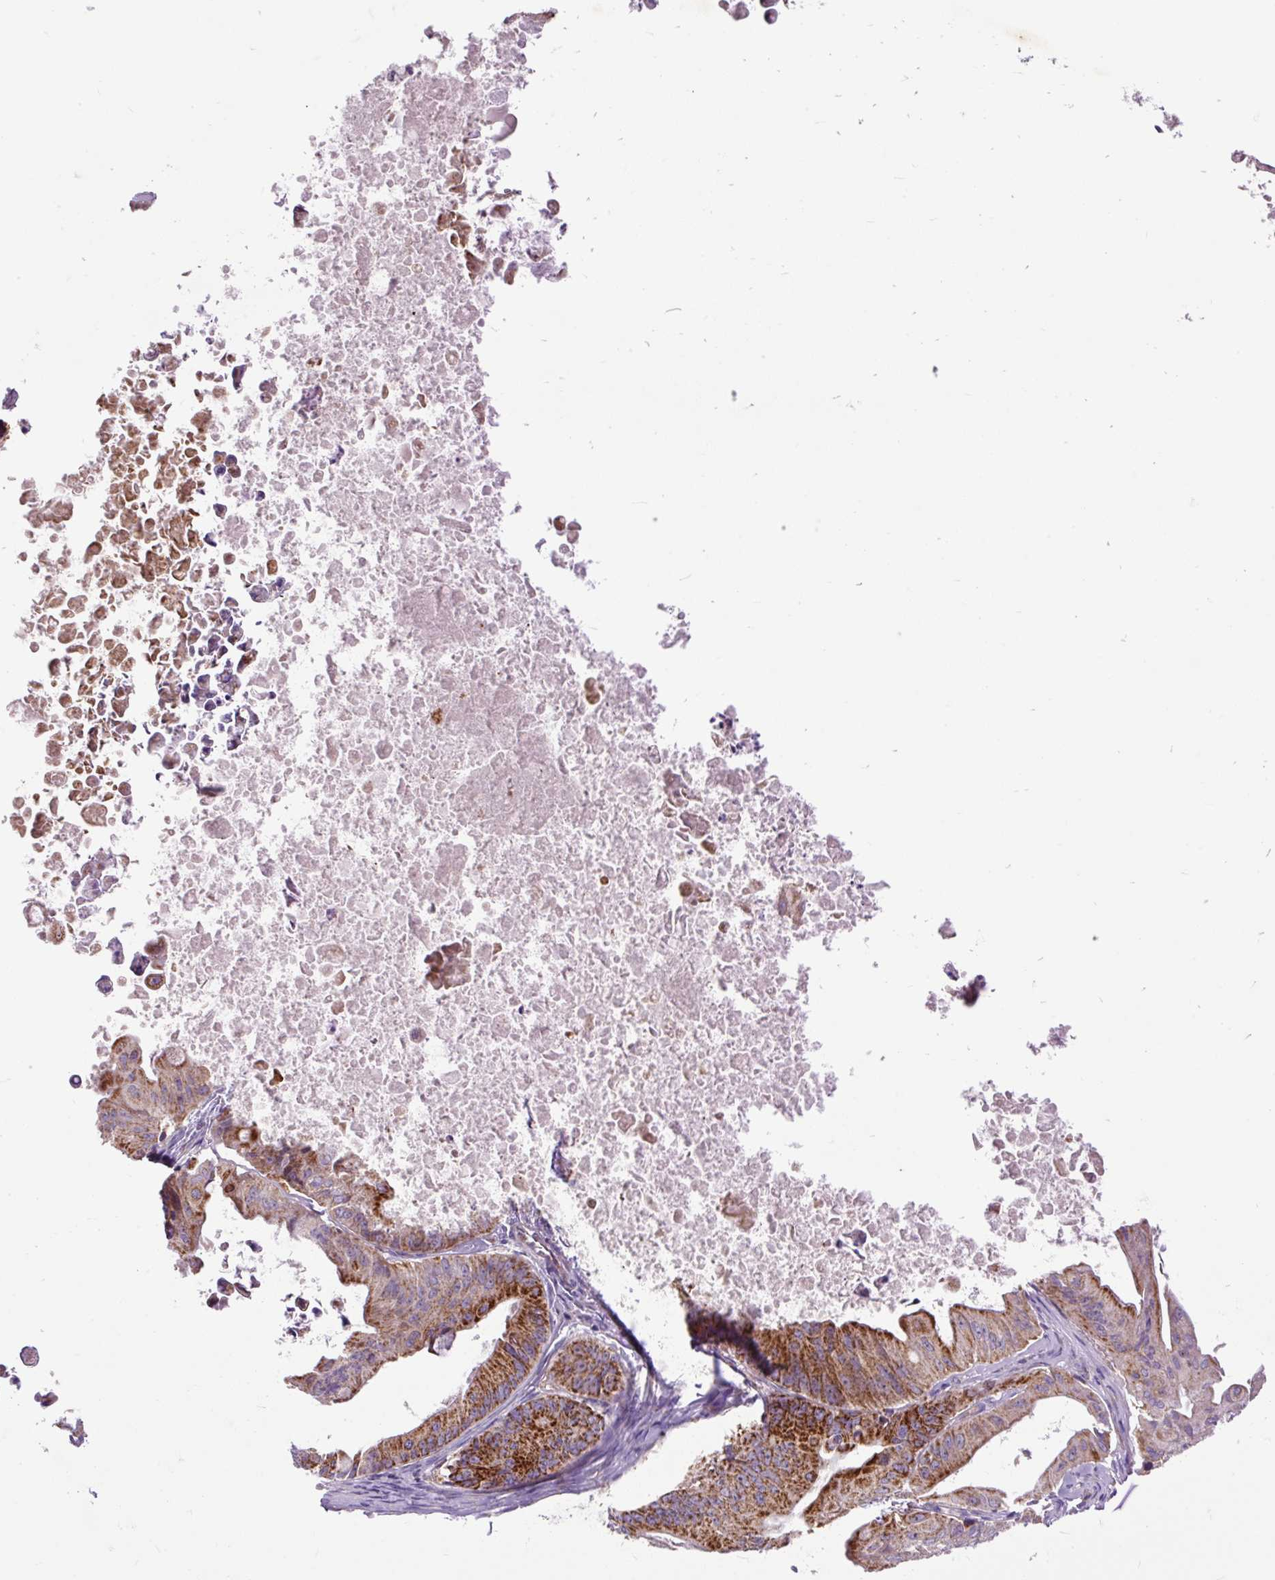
{"staining": {"intensity": "strong", "quantity": ">75%", "location": "cytoplasmic/membranous"}, "tissue": "ovarian cancer", "cell_type": "Tumor cells", "image_type": "cancer", "snomed": [{"axis": "morphology", "description": "Cystadenocarcinoma, mucinous, NOS"}, {"axis": "topography", "description": "Ovary"}], "caption": "Immunohistochemical staining of human ovarian cancer demonstrates high levels of strong cytoplasmic/membranous positivity in about >75% of tumor cells.", "gene": "TOMM40", "patient": {"sex": "female", "age": 37}}